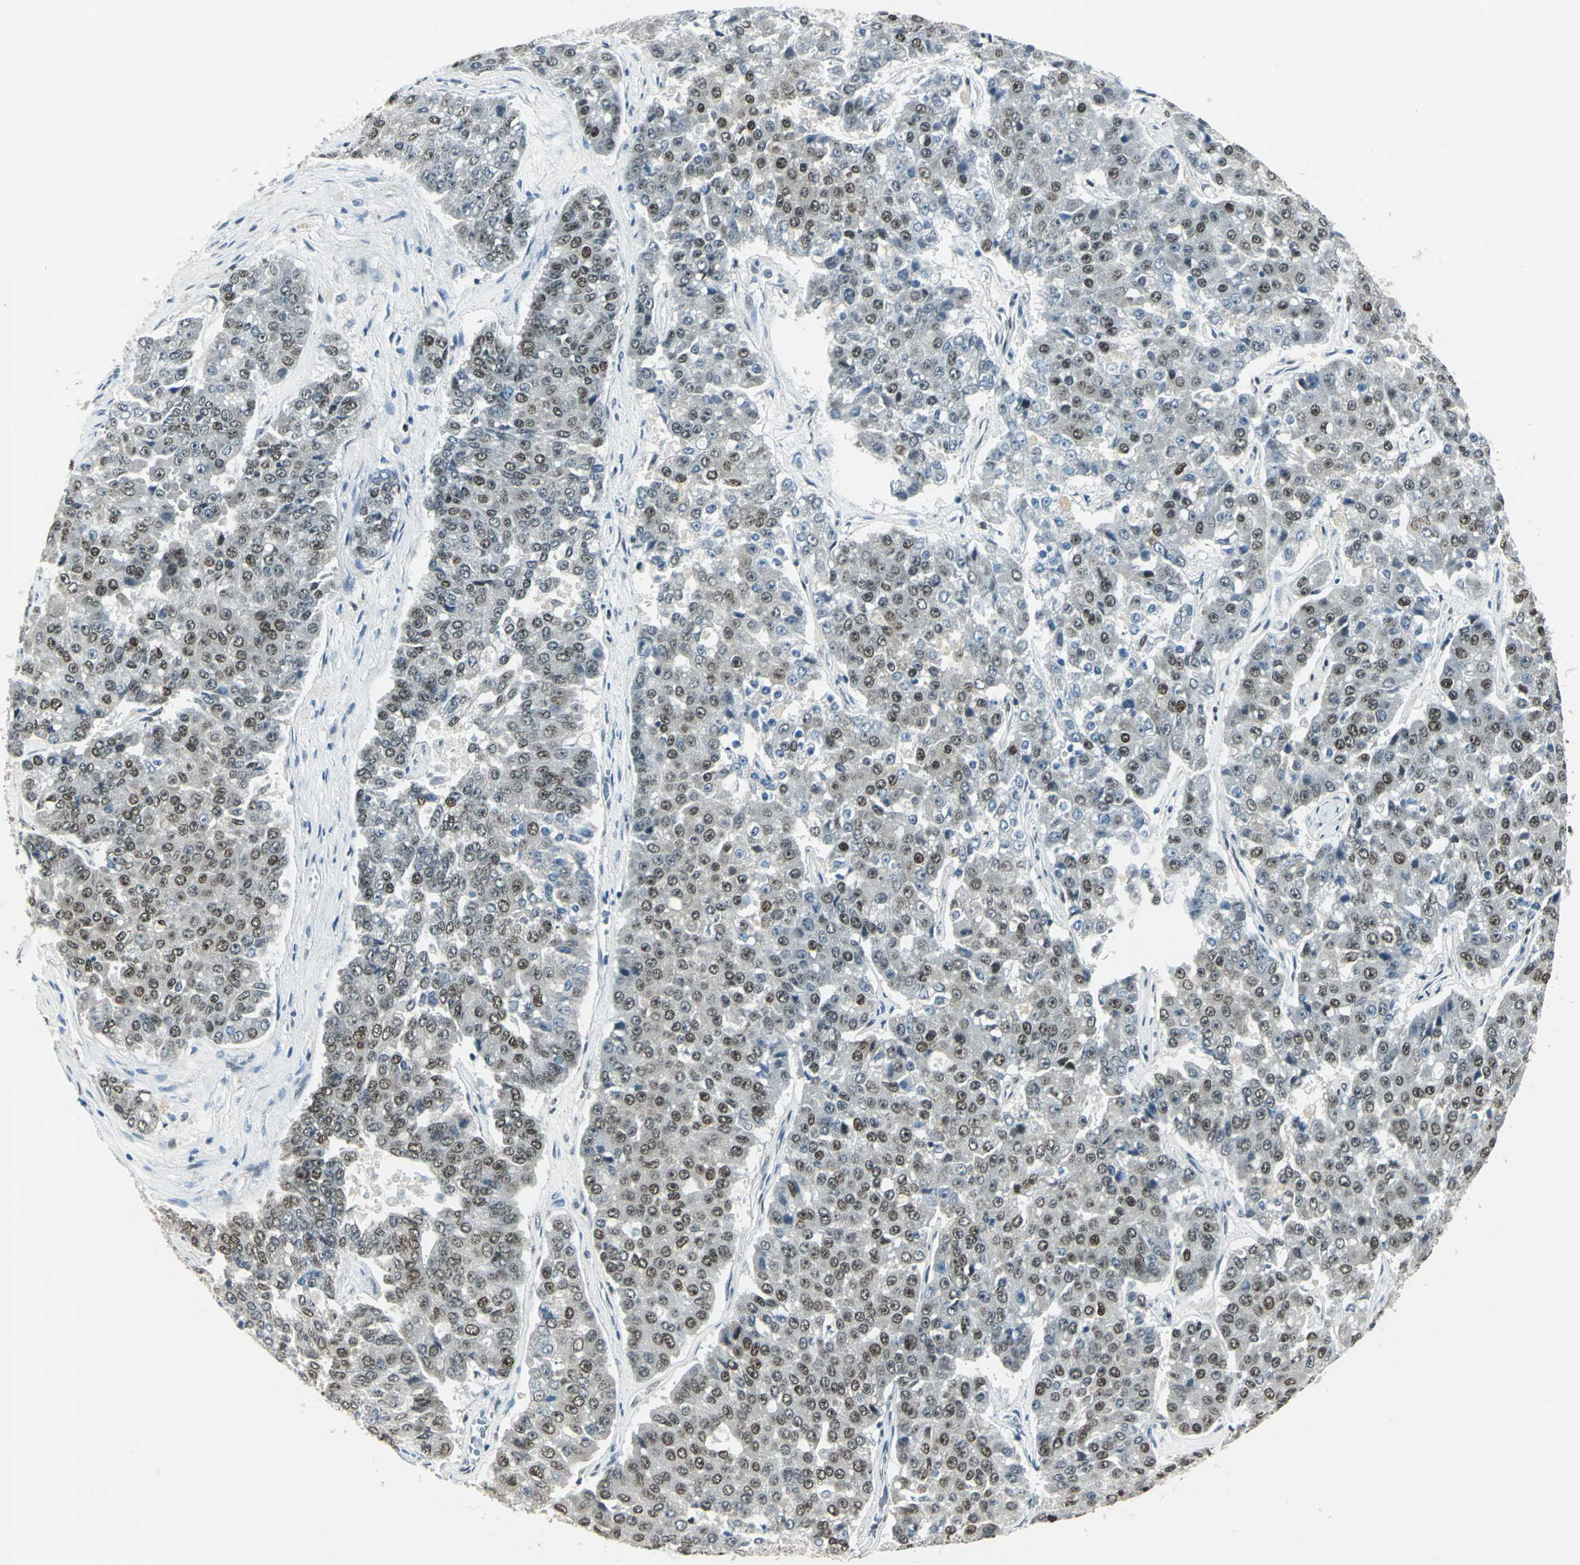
{"staining": {"intensity": "moderate", "quantity": ">75%", "location": "cytoplasmic/membranous,nuclear"}, "tissue": "pancreatic cancer", "cell_type": "Tumor cells", "image_type": "cancer", "snomed": [{"axis": "morphology", "description": "Adenocarcinoma, NOS"}, {"axis": "topography", "description": "Pancreas"}], "caption": "Tumor cells exhibit medium levels of moderate cytoplasmic/membranous and nuclear expression in about >75% of cells in human pancreatic adenocarcinoma.", "gene": "ADNP", "patient": {"sex": "male", "age": 50}}